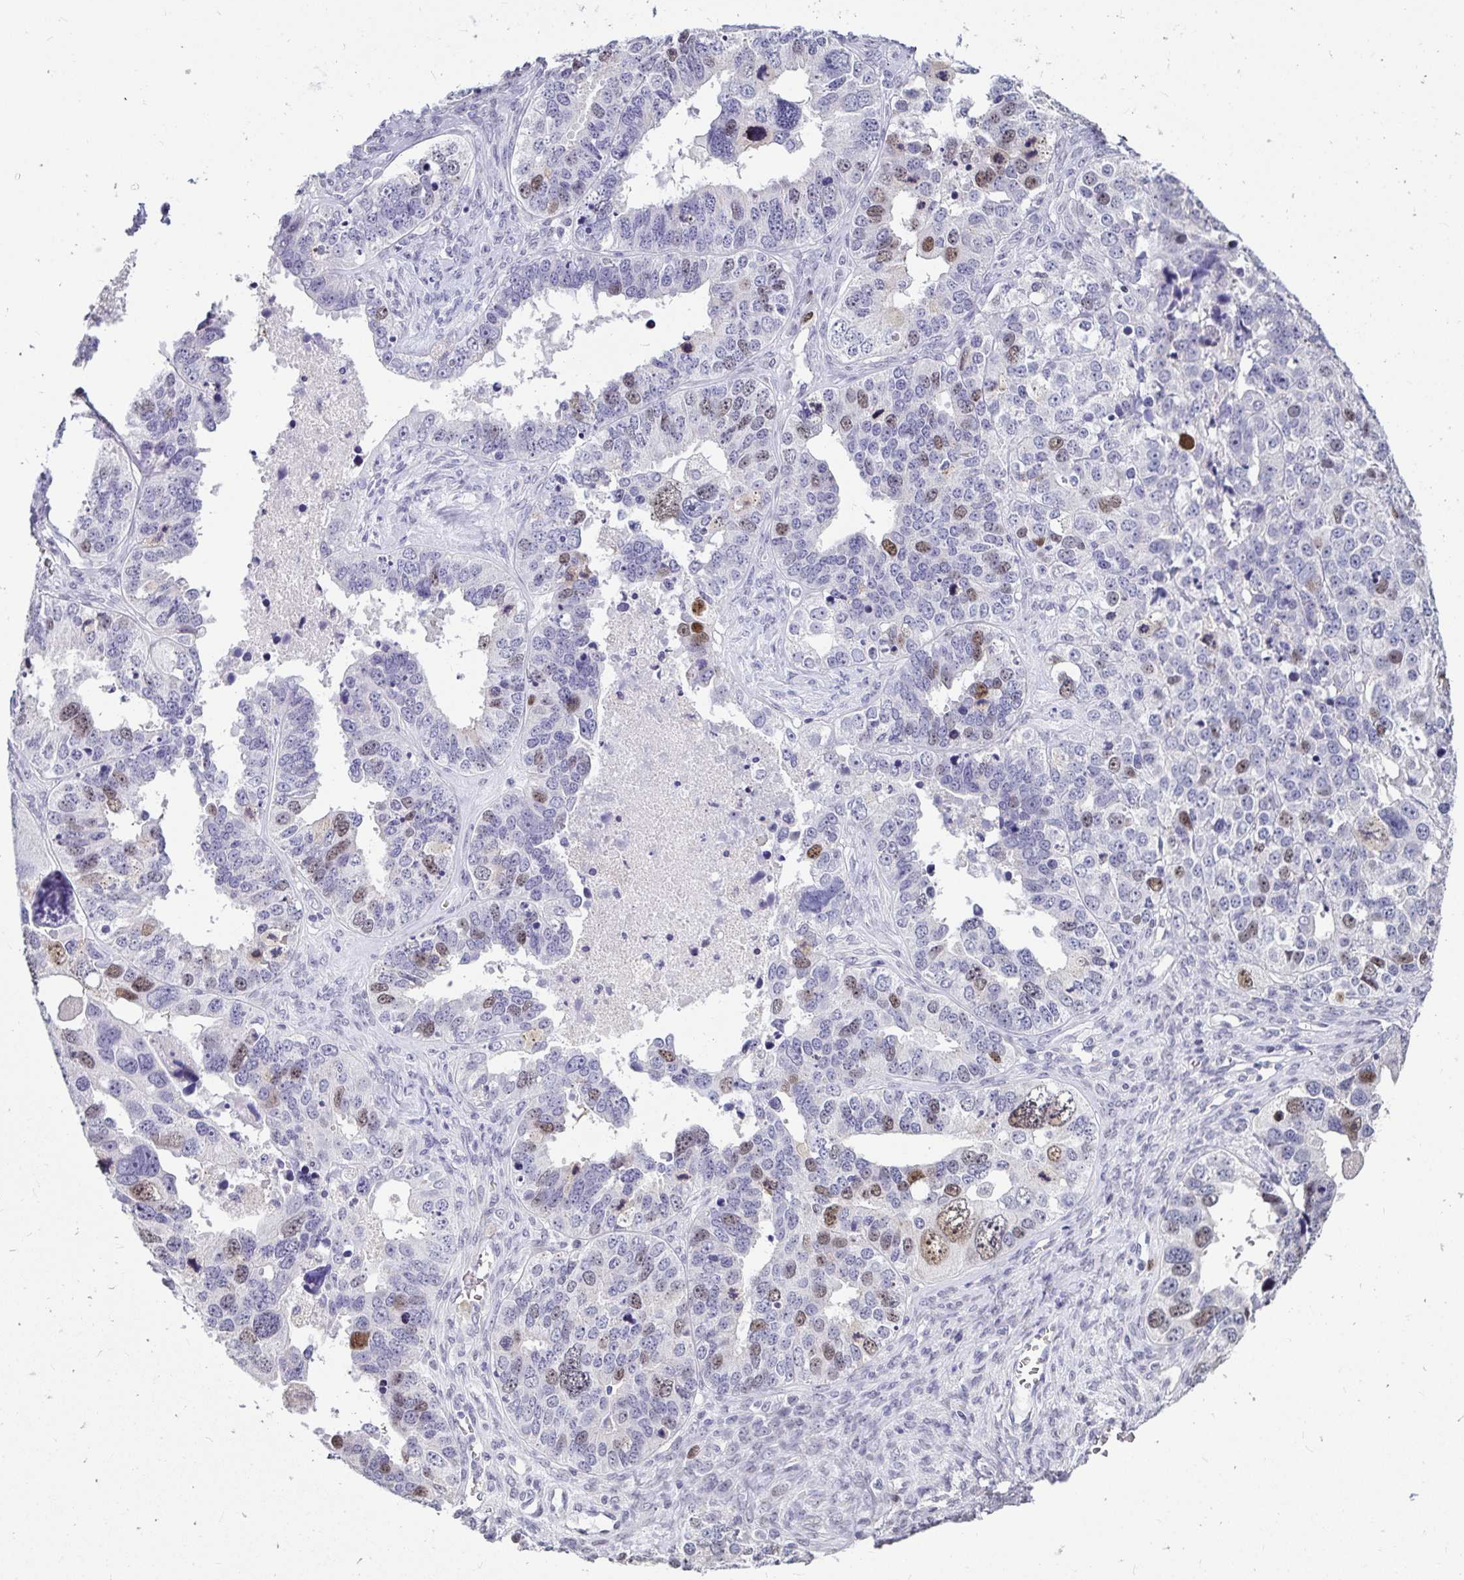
{"staining": {"intensity": "moderate", "quantity": "<25%", "location": "nuclear"}, "tissue": "ovarian cancer", "cell_type": "Tumor cells", "image_type": "cancer", "snomed": [{"axis": "morphology", "description": "Cystadenocarcinoma, serous, NOS"}, {"axis": "topography", "description": "Ovary"}], "caption": "Moderate nuclear positivity is appreciated in about <25% of tumor cells in serous cystadenocarcinoma (ovarian). The staining was performed using DAB, with brown indicating positive protein expression. Nuclei are stained blue with hematoxylin.", "gene": "ANLN", "patient": {"sex": "female", "age": 76}}